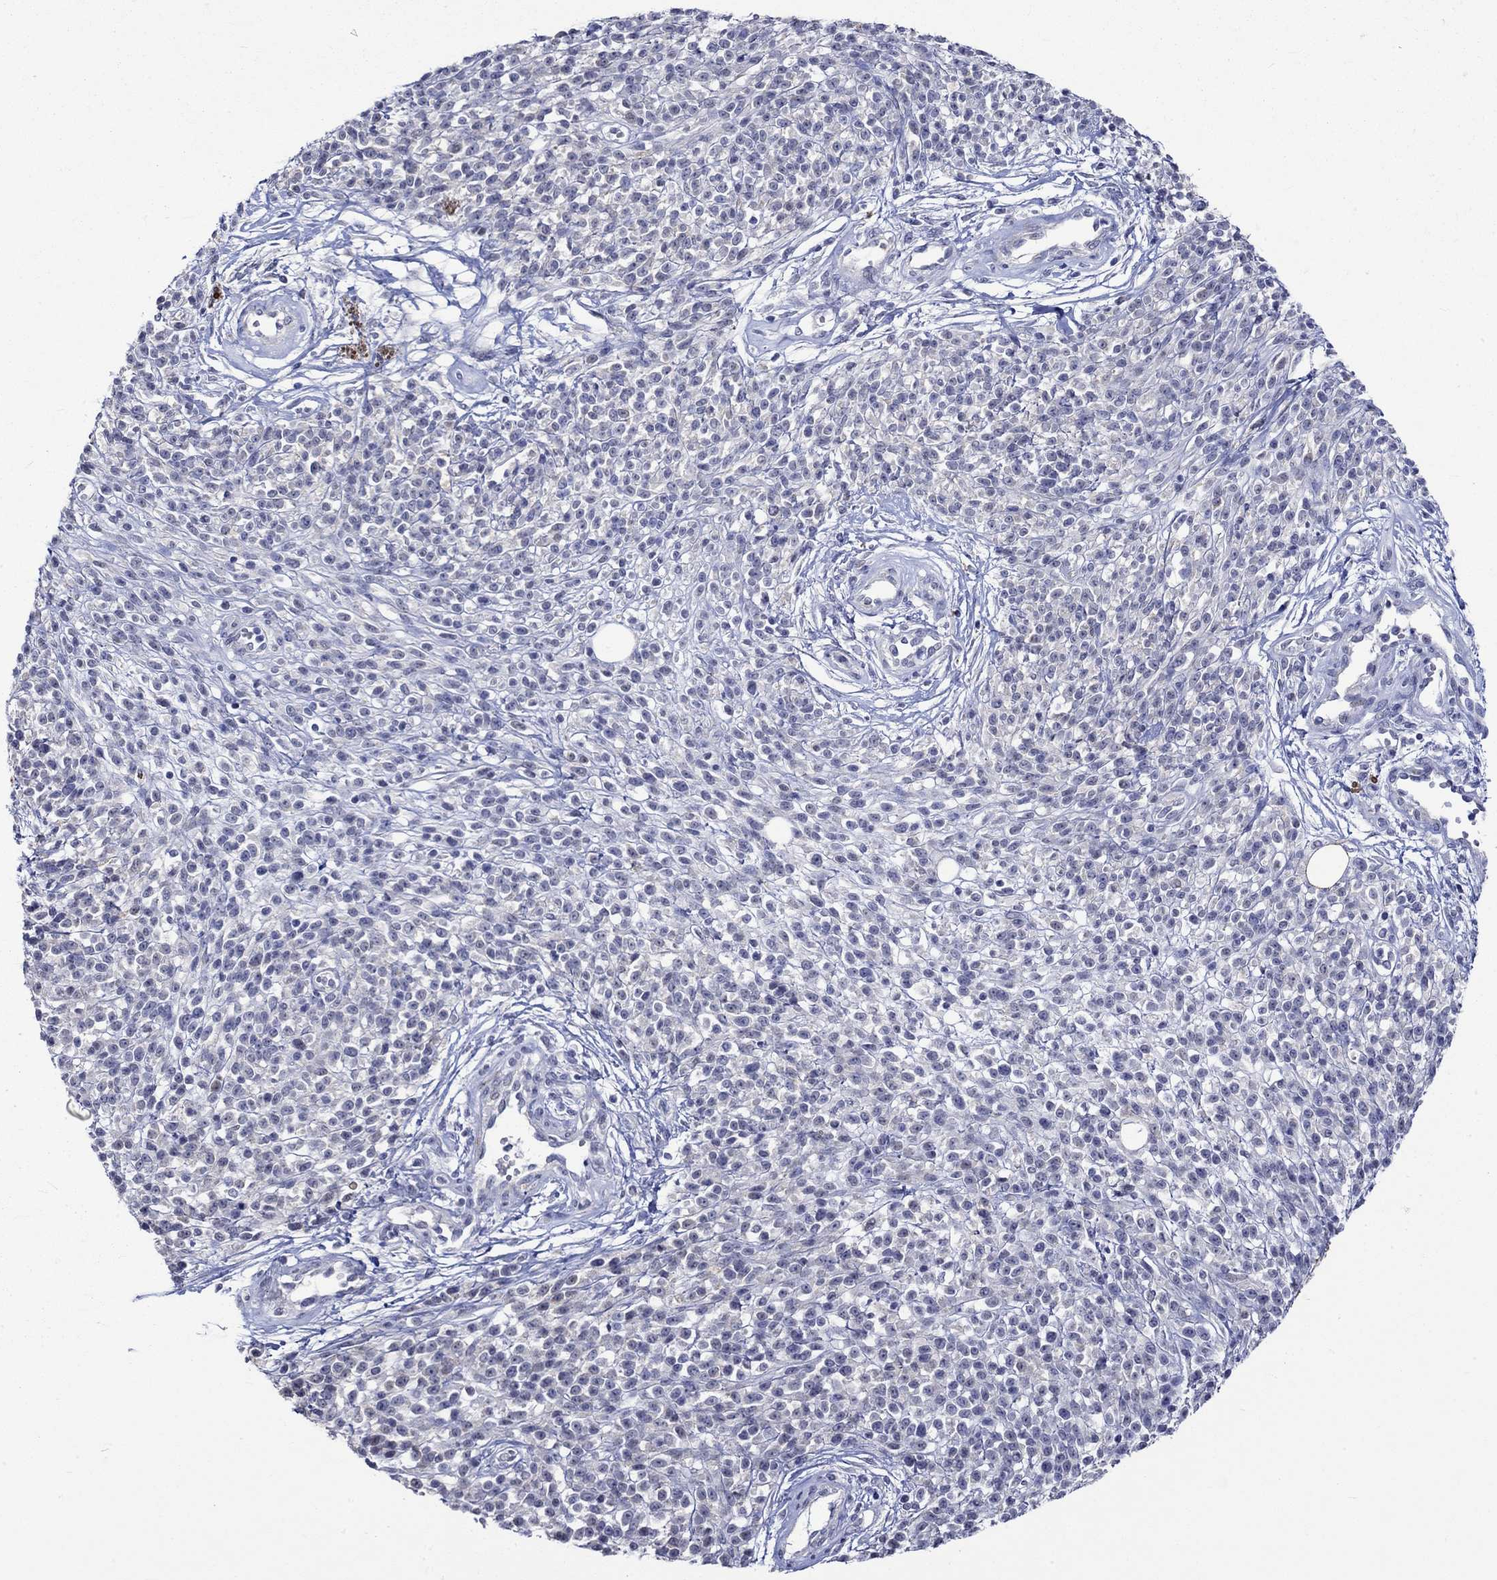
{"staining": {"intensity": "negative", "quantity": "none", "location": "none"}, "tissue": "melanoma", "cell_type": "Tumor cells", "image_type": "cancer", "snomed": [{"axis": "morphology", "description": "Malignant melanoma, NOS"}, {"axis": "topography", "description": "Skin"}, {"axis": "topography", "description": "Skin of trunk"}], "caption": "High magnification brightfield microscopy of melanoma stained with DAB (3,3'-diaminobenzidine) (brown) and counterstained with hematoxylin (blue): tumor cells show no significant staining.", "gene": "CRYAB", "patient": {"sex": "male", "age": 74}}